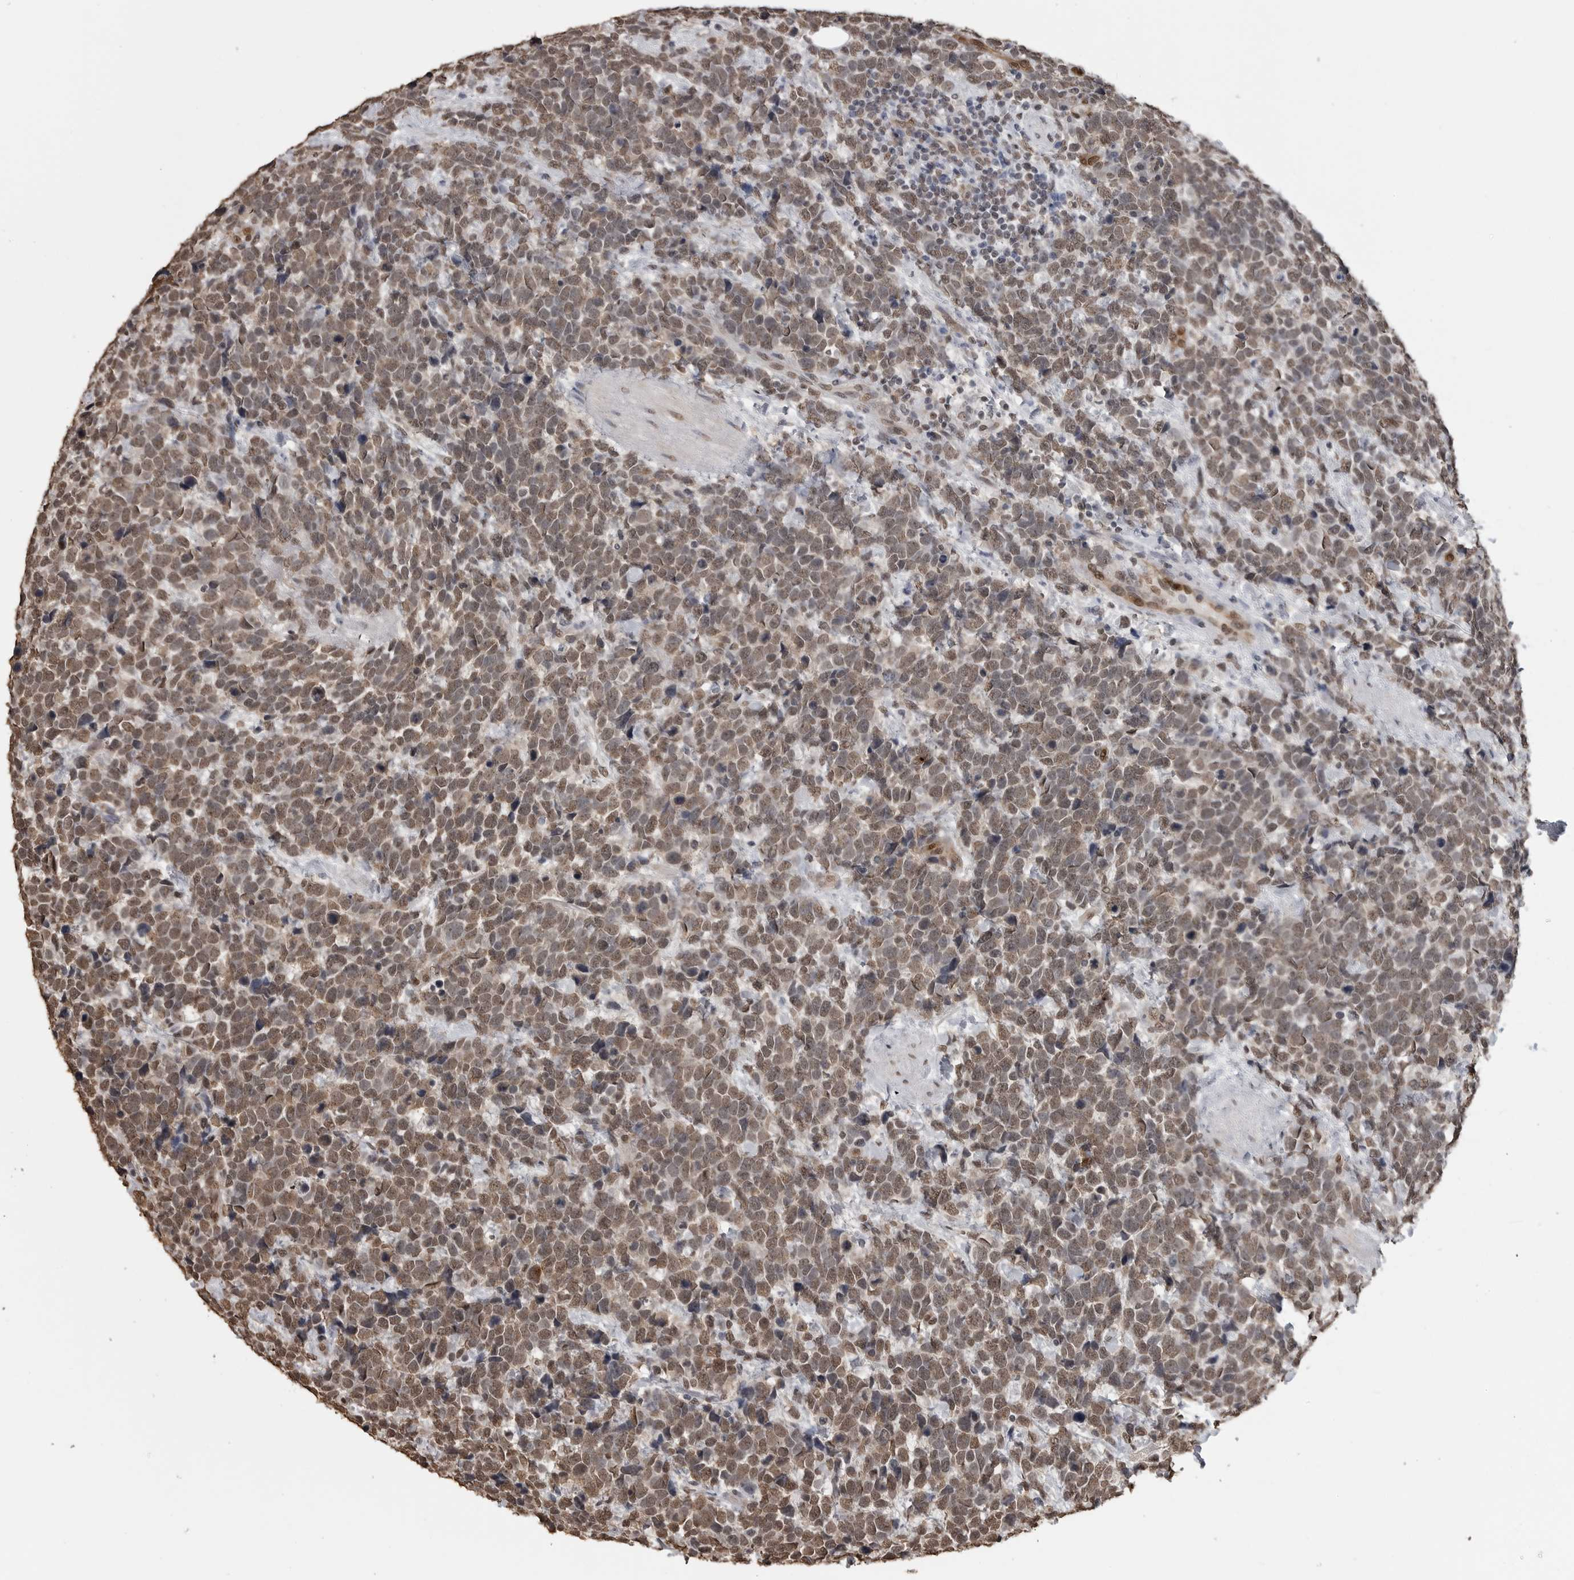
{"staining": {"intensity": "weak", "quantity": ">75%", "location": "cytoplasmic/membranous,nuclear"}, "tissue": "urothelial cancer", "cell_type": "Tumor cells", "image_type": "cancer", "snomed": [{"axis": "morphology", "description": "Urothelial carcinoma, High grade"}, {"axis": "topography", "description": "Urinary bladder"}], "caption": "Weak cytoplasmic/membranous and nuclear expression is seen in approximately >75% of tumor cells in high-grade urothelial carcinoma.", "gene": "SMAD2", "patient": {"sex": "female", "age": 82}}